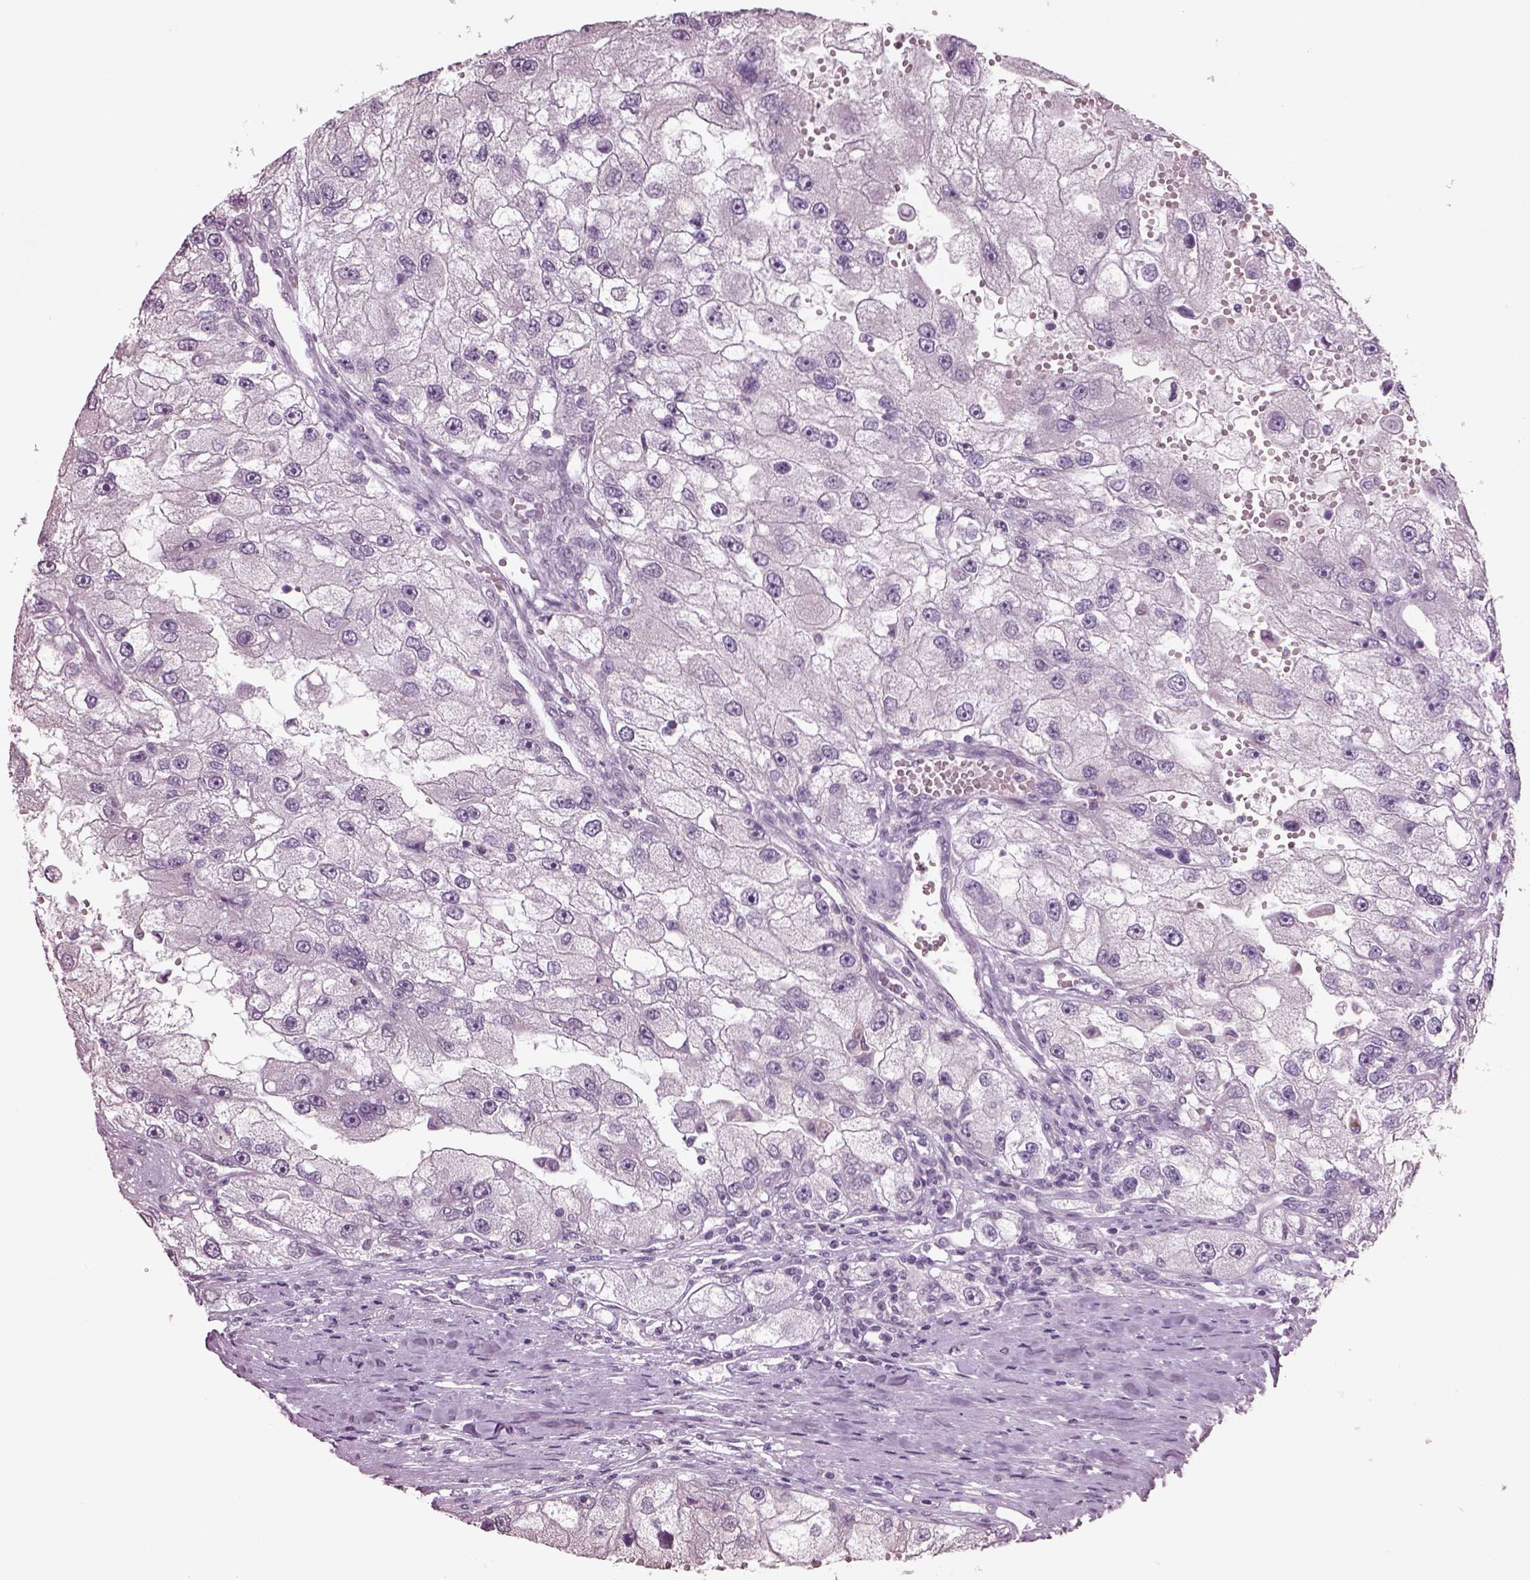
{"staining": {"intensity": "negative", "quantity": "none", "location": "none"}, "tissue": "renal cancer", "cell_type": "Tumor cells", "image_type": "cancer", "snomed": [{"axis": "morphology", "description": "Adenocarcinoma, NOS"}, {"axis": "topography", "description": "Kidney"}], "caption": "Immunohistochemistry of adenocarcinoma (renal) exhibits no staining in tumor cells.", "gene": "SEPHS1", "patient": {"sex": "male", "age": 63}}